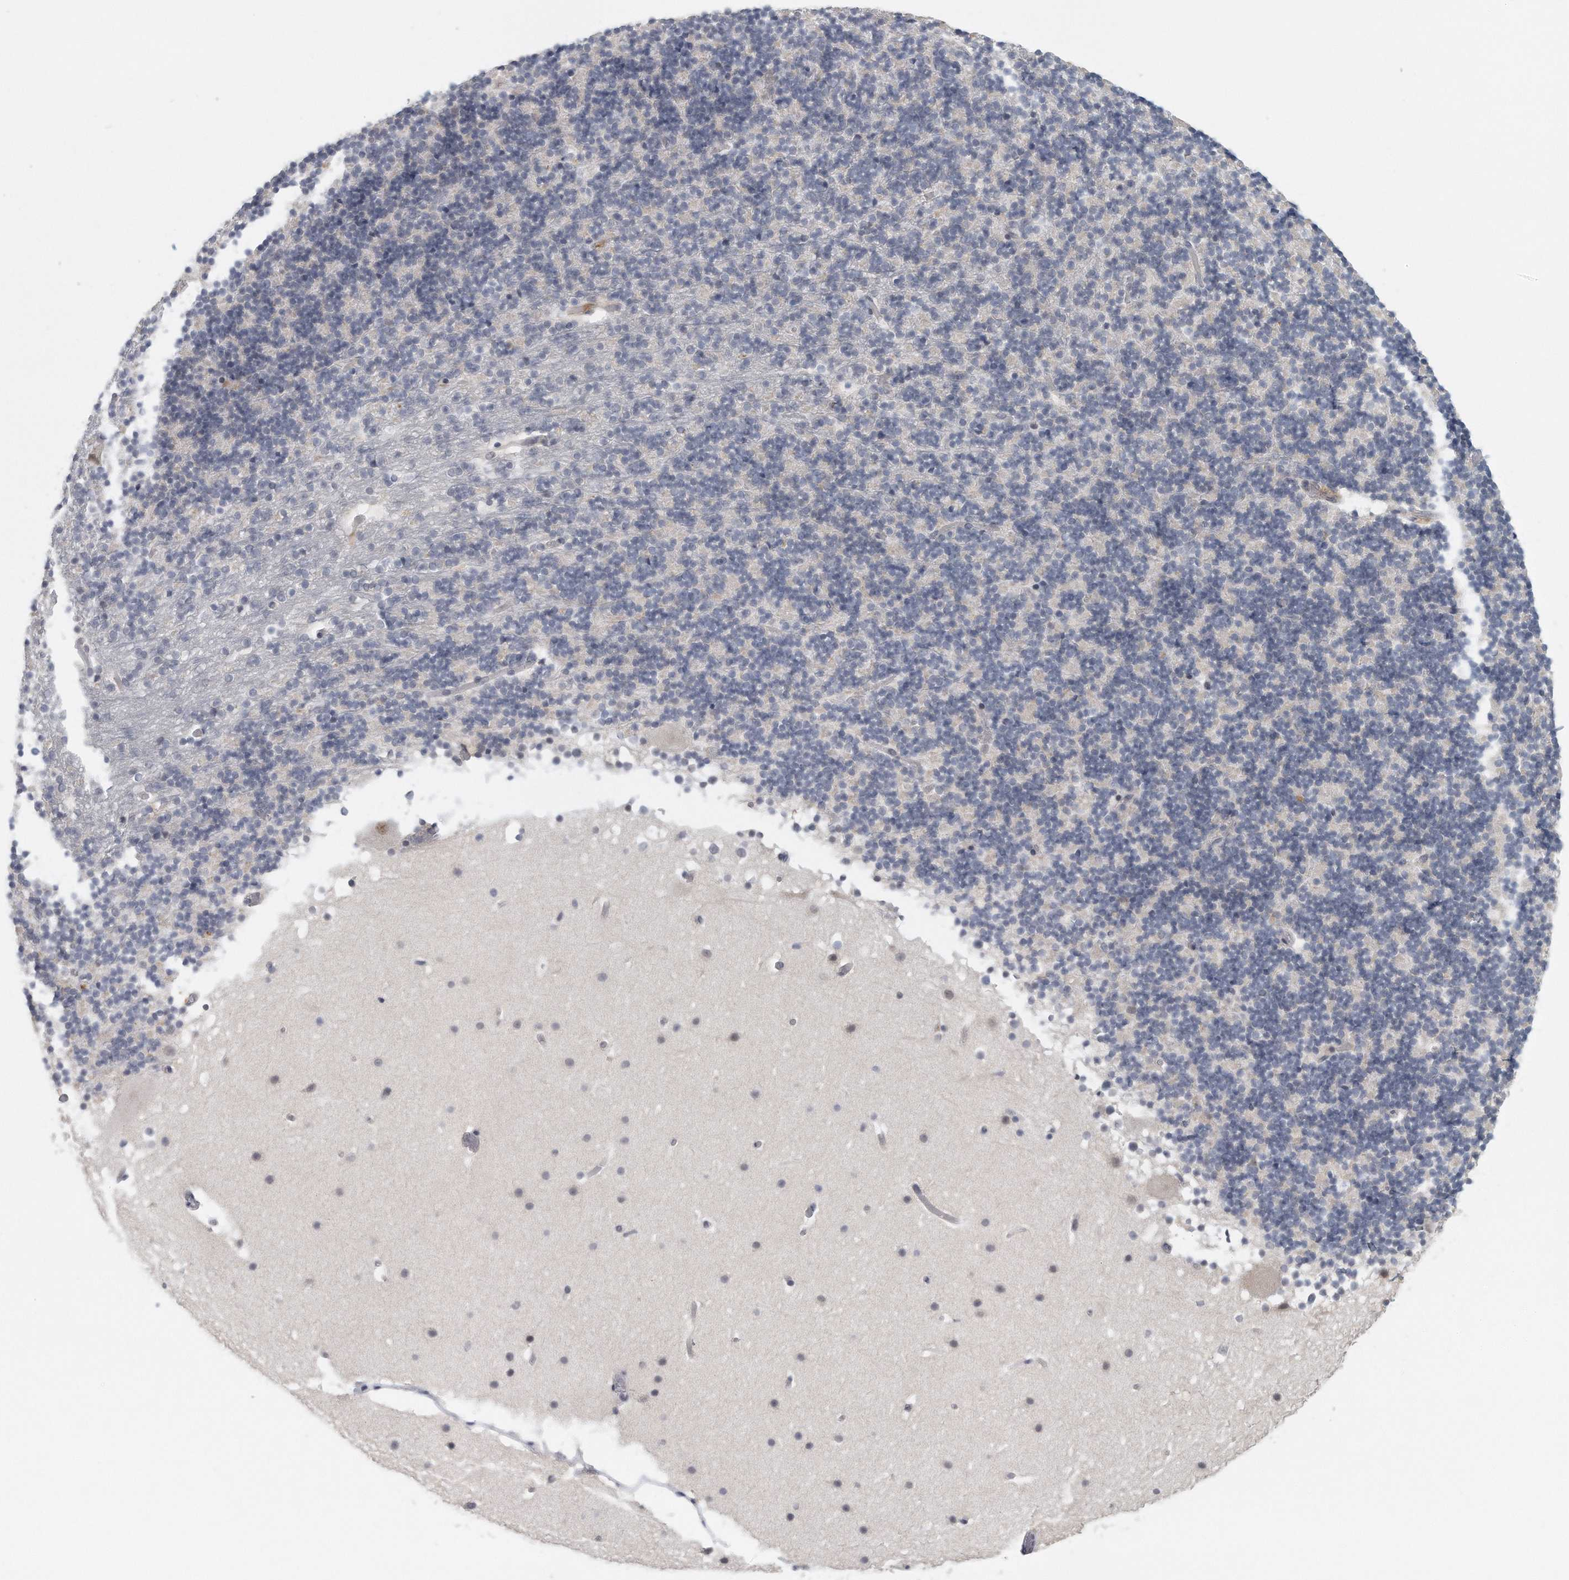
{"staining": {"intensity": "negative", "quantity": "none", "location": "none"}, "tissue": "cerebellum", "cell_type": "Cells in granular layer", "image_type": "normal", "snomed": [{"axis": "morphology", "description": "Normal tissue, NOS"}, {"axis": "topography", "description": "Cerebellum"}], "caption": "A micrograph of human cerebellum is negative for staining in cells in granular layer.", "gene": "DDX43", "patient": {"sex": "male", "age": 57}}